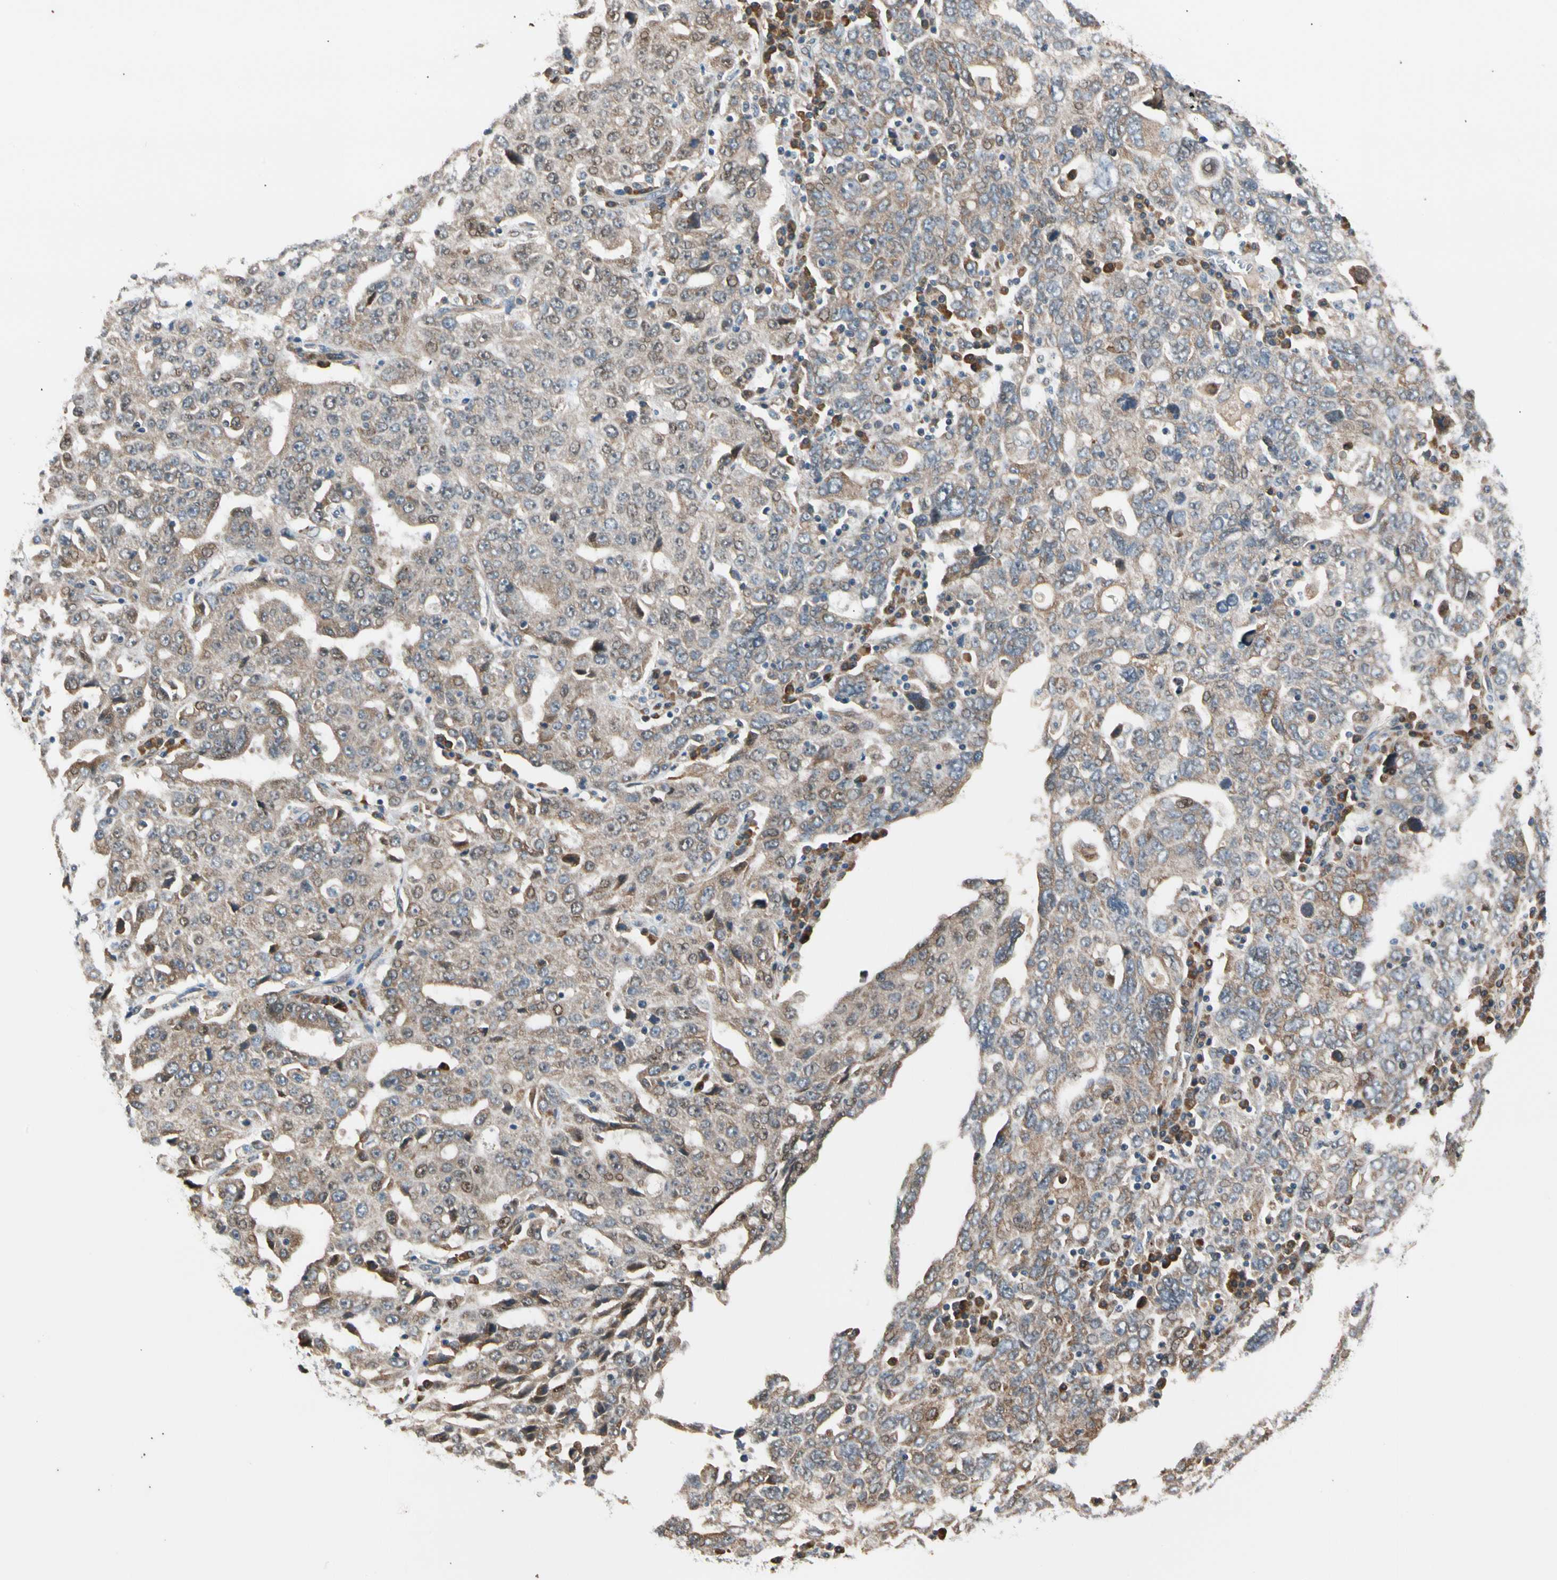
{"staining": {"intensity": "weak", "quantity": ">75%", "location": "cytoplasmic/membranous"}, "tissue": "ovarian cancer", "cell_type": "Tumor cells", "image_type": "cancer", "snomed": [{"axis": "morphology", "description": "Carcinoma, endometroid"}, {"axis": "topography", "description": "Ovary"}], "caption": "Protein expression analysis of ovarian endometroid carcinoma exhibits weak cytoplasmic/membranous expression in approximately >75% of tumor cells.", "gene": "LIMK2", "patient": {"sex": "female", "age": 62}}